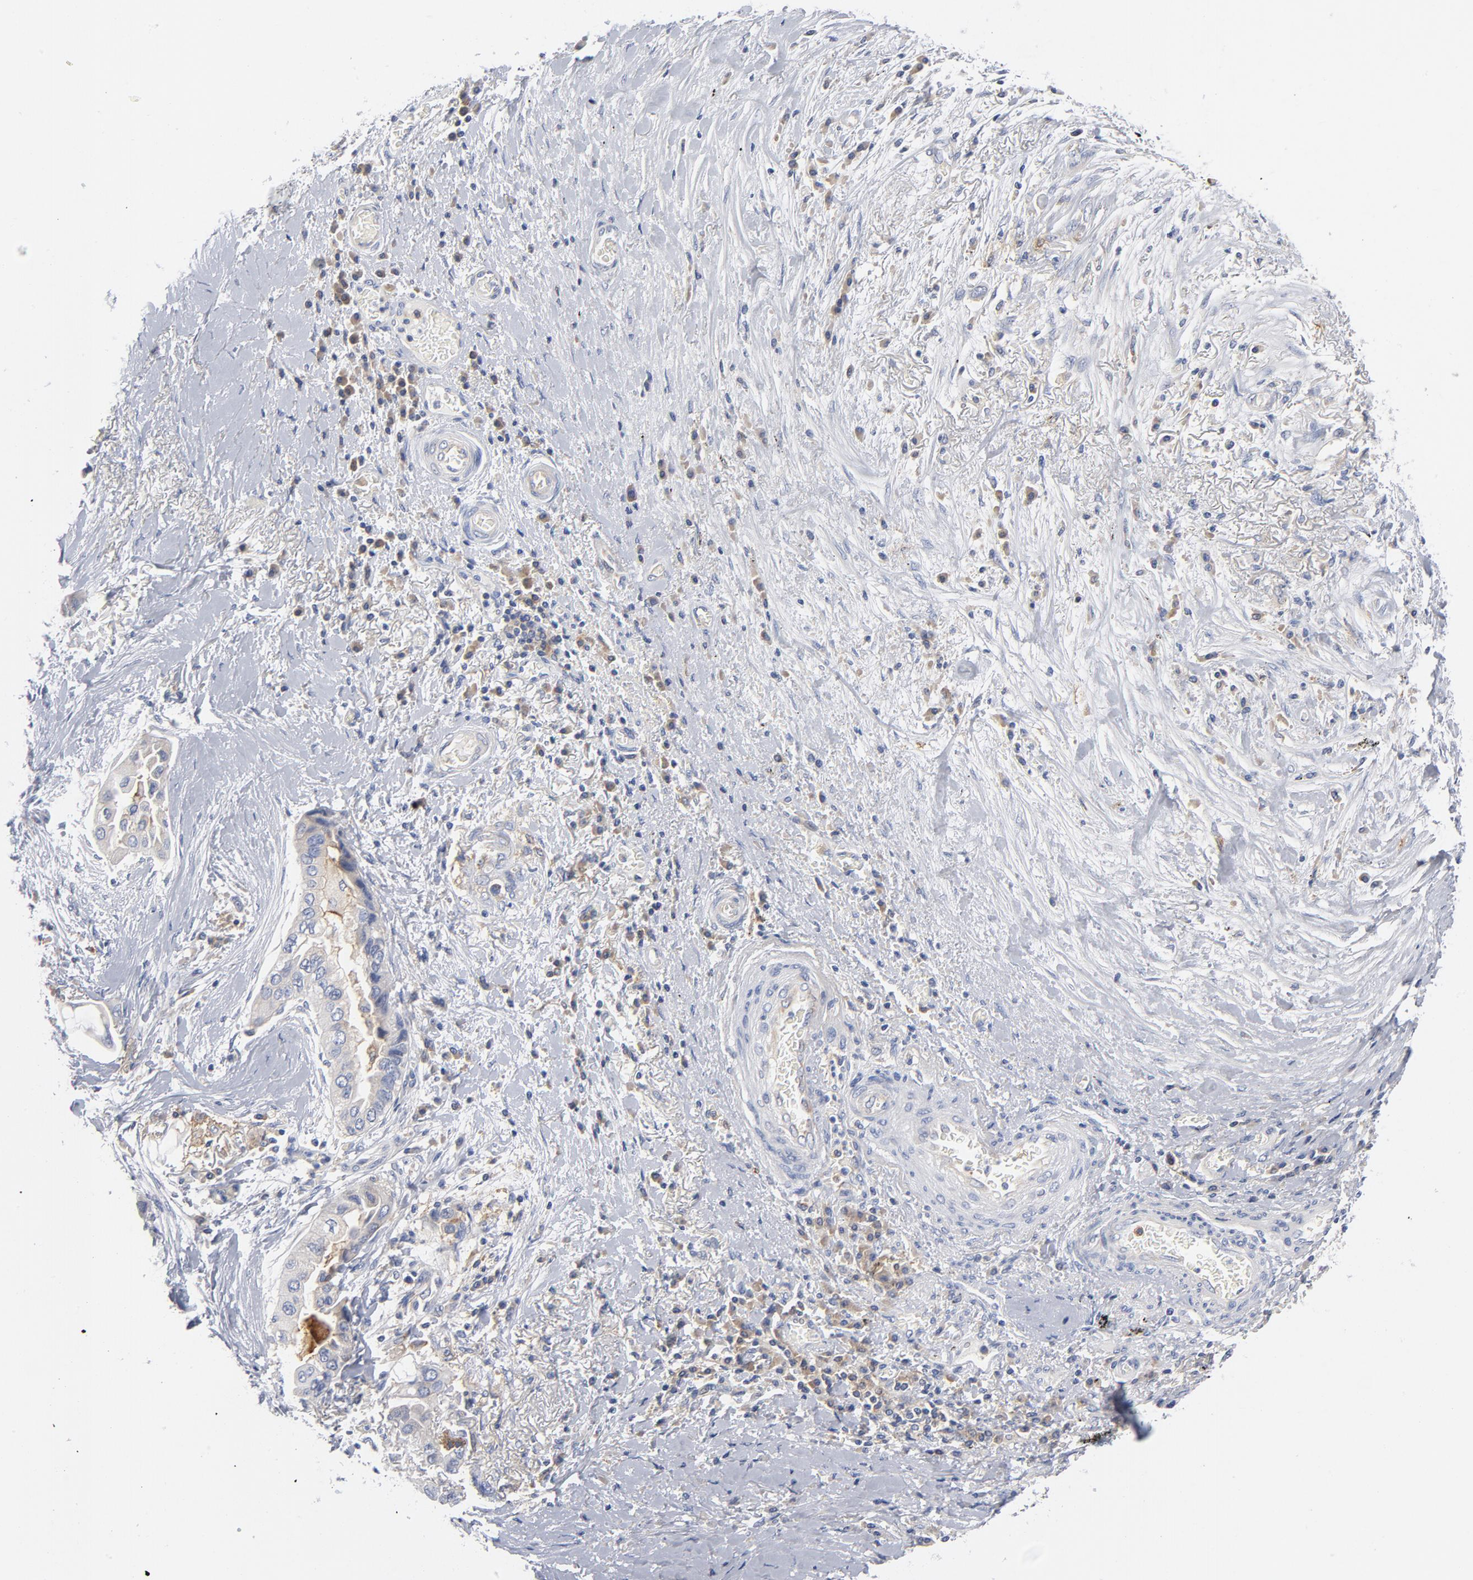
{"staining": {"intensity": "moderate", "quantity": "<25%", "location": "cytoplasmic/membranous"}, "tissue": "lung cancer", "cell_type": "Tumor cells", "image_type": "cancer", "snomed": [{"axis": "morphology", "description": "Adenocarcinoma, NOS"}, {"axis": "topography", "description": "Lung"}], "caption": "This is a photomicrograph of immunohistochemistry (IHC) staining of lung cancer, which shows moderate expression in the cytoplasmic/membranous of tumor cells.", "gene": "CD86", "patient": {"sex": "female", "age": 76}}